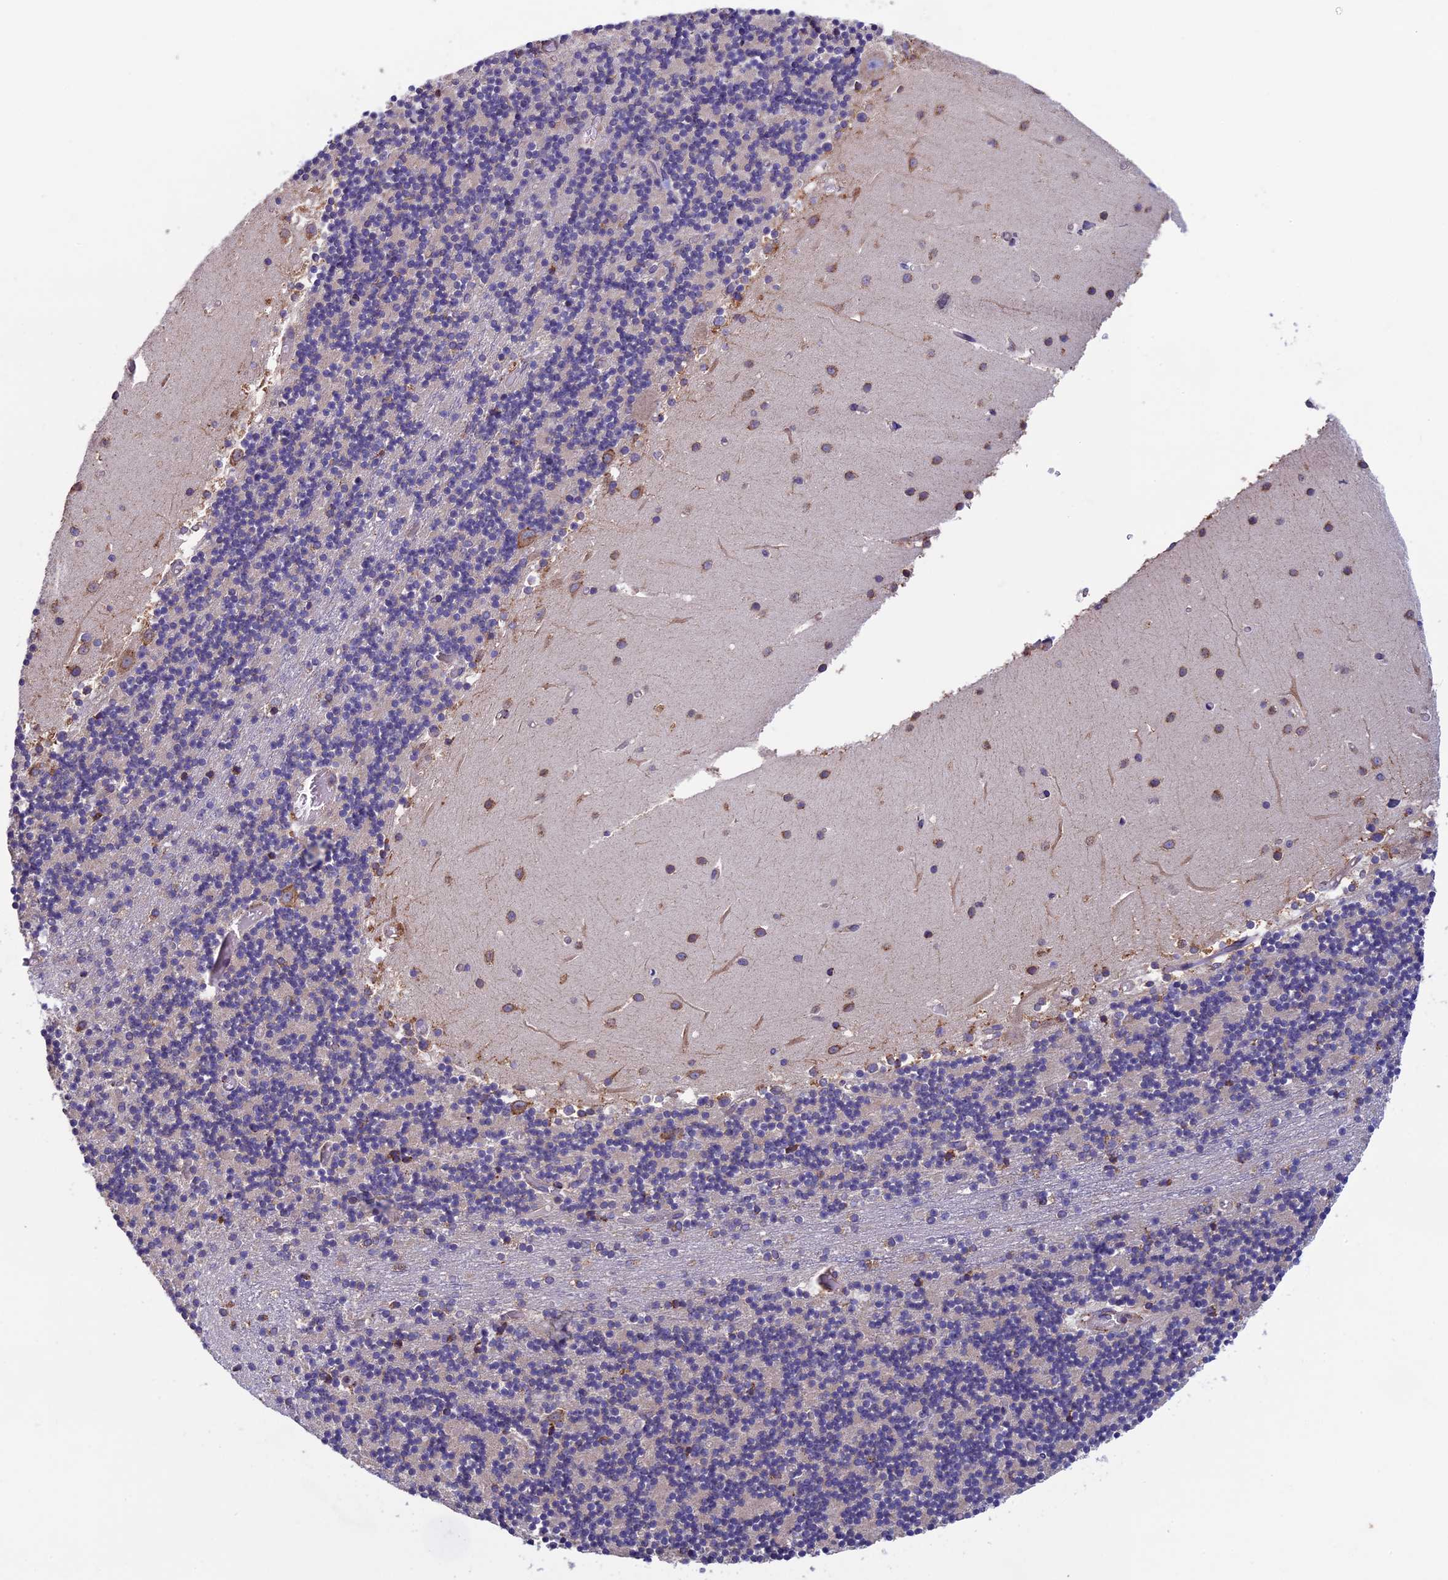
{"staining": {"intensity": "negative", "quantity": "none", "location": "none"}, "tissue": "cerebellum", "cell_type": "Cells in granular layer", "image_type": "normal", "snomed": [{"axis": "morphology", "description": "Normal tissue, NOS"}, {"axis": "topography", "description": "Cerebellum"}], "caption": "Immunohistochemistry image of unremarkable cerebellum: cerebellum stained with DAB shows no significant protein expression in cells in granular layer. (IHC, brightfield microscopy, high magnification).", "gene": "BTBD3", "patient": {"sex": "female", "age": 28}}